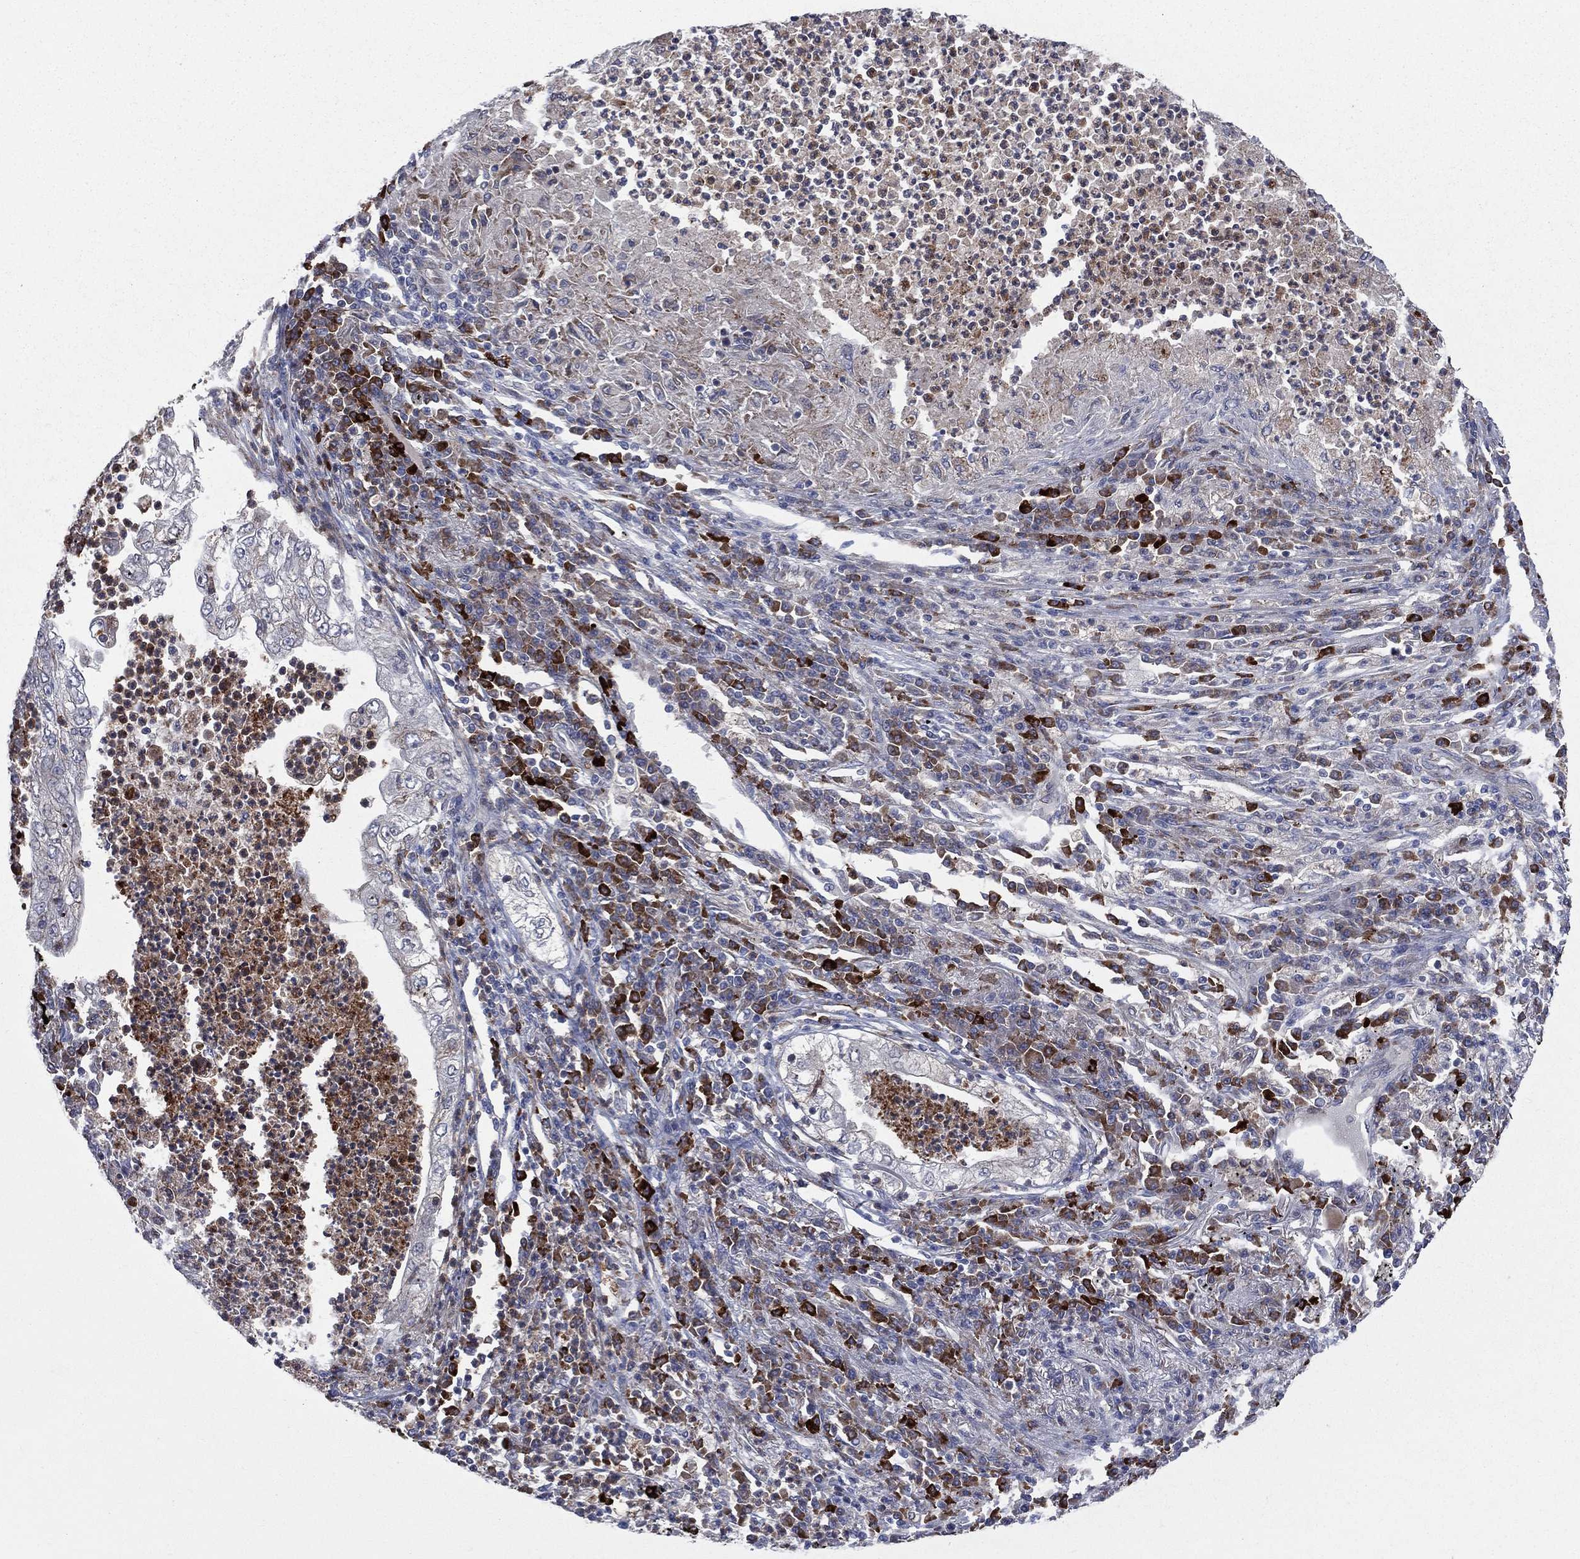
{"staining": {"intensity": "negative", "quantity": "none", "location": "none"}, "tissue": "lung cancer", "cell_type": "Tumor cells", "image_type": "cancer", "snomed": [{"axis": "morphology", "description": "Adenocarcinoma, NOS"}, {"axis": "topography", "description": "Lung"}], "caption": "A micrograph of adenocarcinoma (lung) stained for a protein displays no brown staining in tumor cells. Nuclei are stained in blue.", "gene": "CCDC159", "patient": {"sex": "female", "age": 73}}